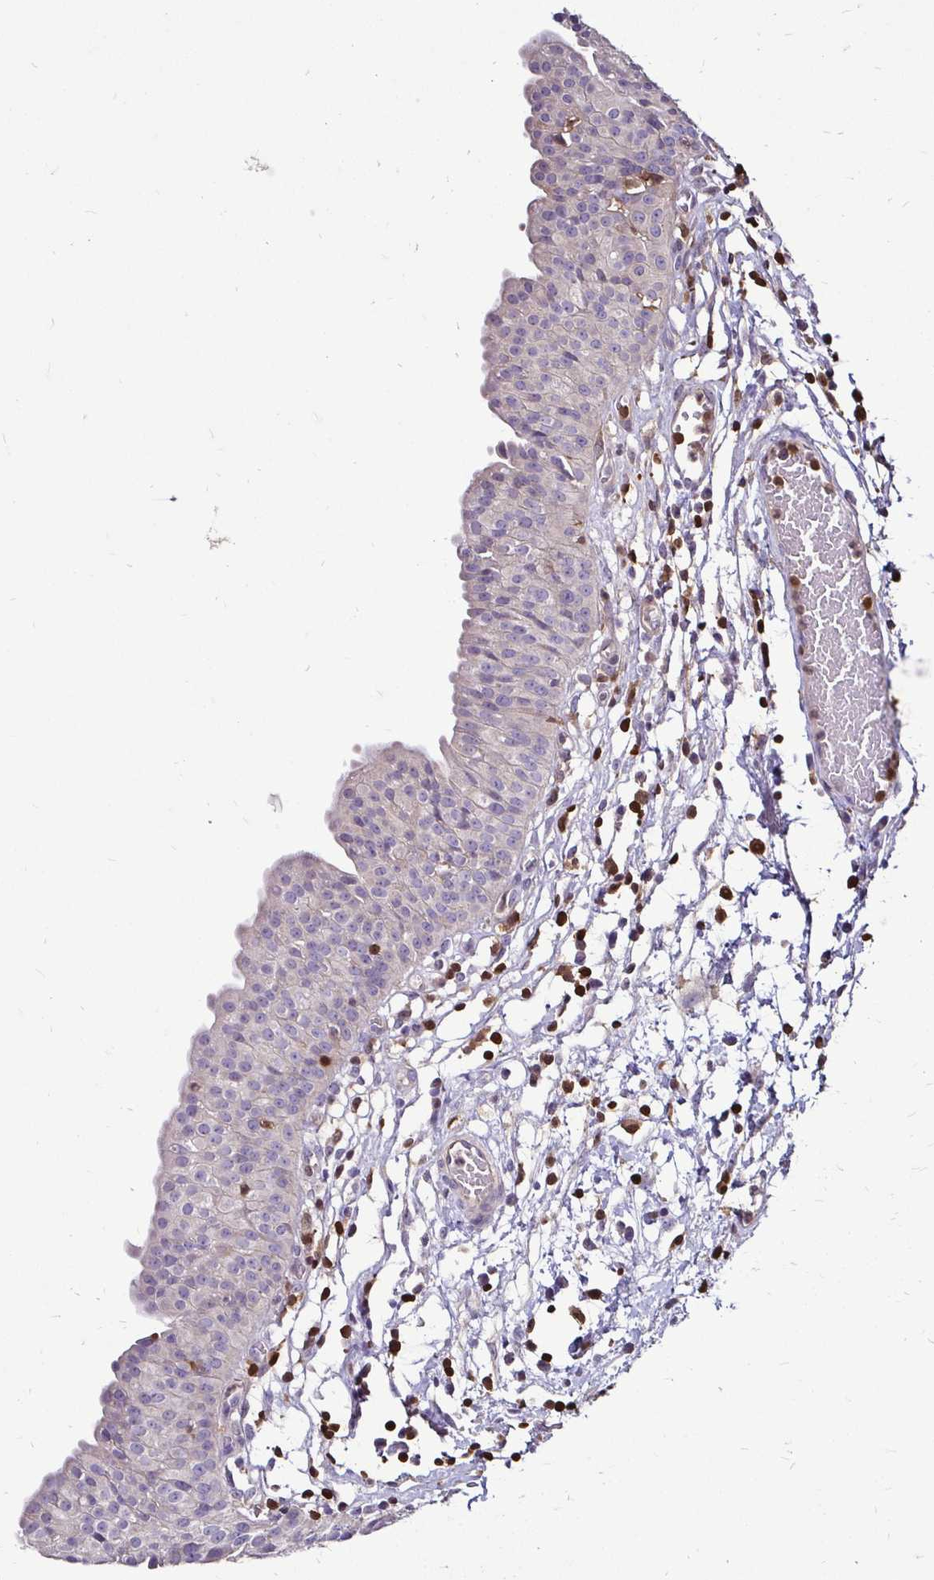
{"staining": {"intensity": "negative", "quantity": "none", "location": "none"}, "tissue": "urinary bladder", "cell_type": "Urothelial cells", "image_type": "normal", "snomed": [{"axis": "morphology", "description": "Normal tissue, NOS"}, {"axis": "topography", "description": "Urinary bladder"}], "caption": "The photomicrograph exhibits no significant positivity in urothelial cells of urinary bladder.", "gene": "ZFP1", "patient": {"sex": "male", "age": 64}}